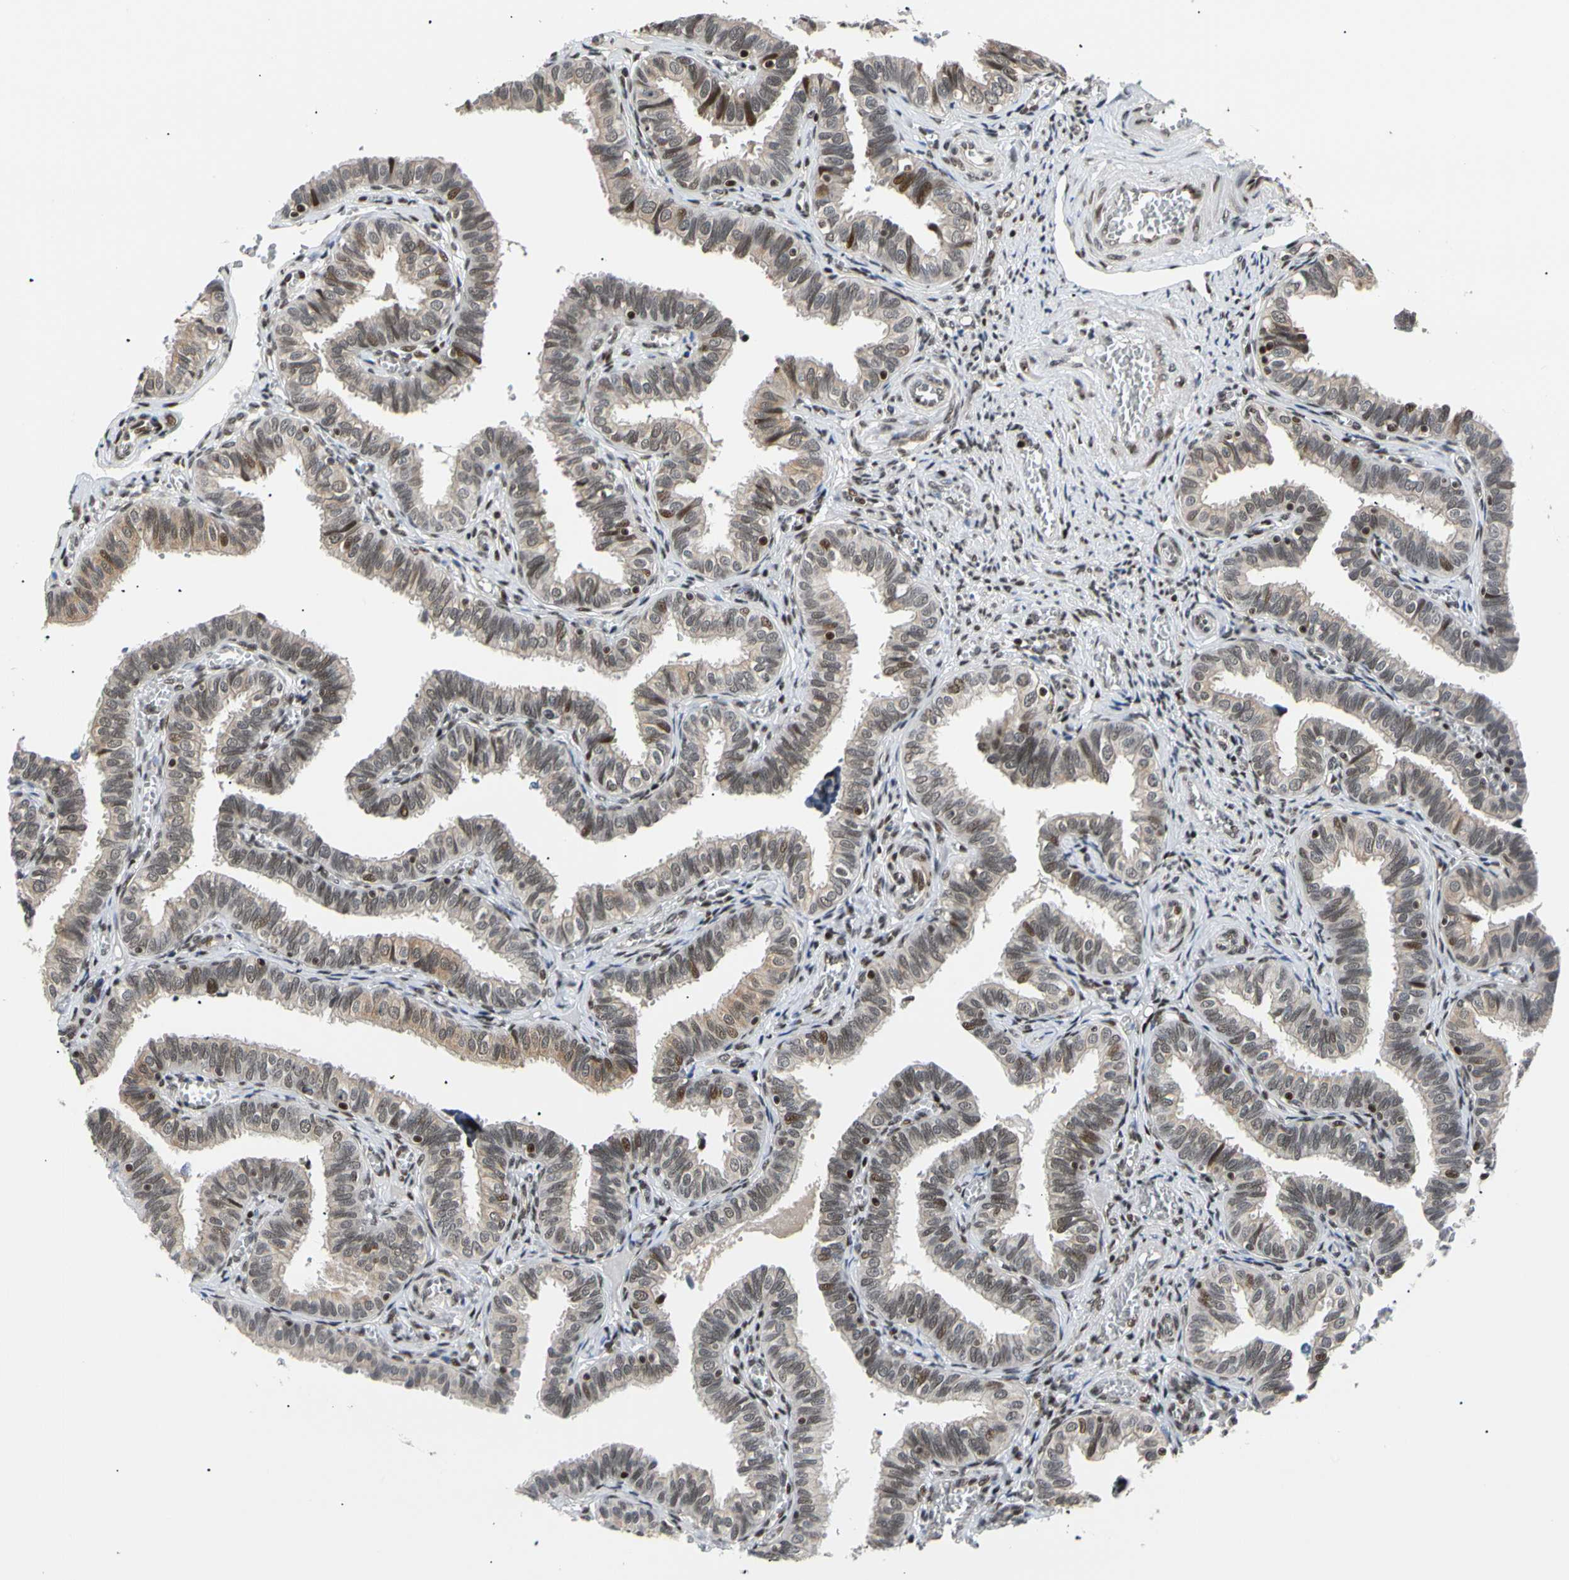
{"staining": {"intensity": "strong", "quantity": "25%-75%", "location": "nuclear"}, "tissue": "fallopian tube", "cell_type": "Glandular cells", "image_type": "normal", "snomed": [{"axis": "morphology", "description": "Normal tissue, NOS"}, {"axis": "topography", "description": "Fallopian tube"}], "caption": "Fallopian tube was stained to show a protein in brown. There is high levels of strong nuclear positivity in about 25%-75% of glandular cells.", "gene": "E2F1", "patient": {"sex": "female", "age": 46}}